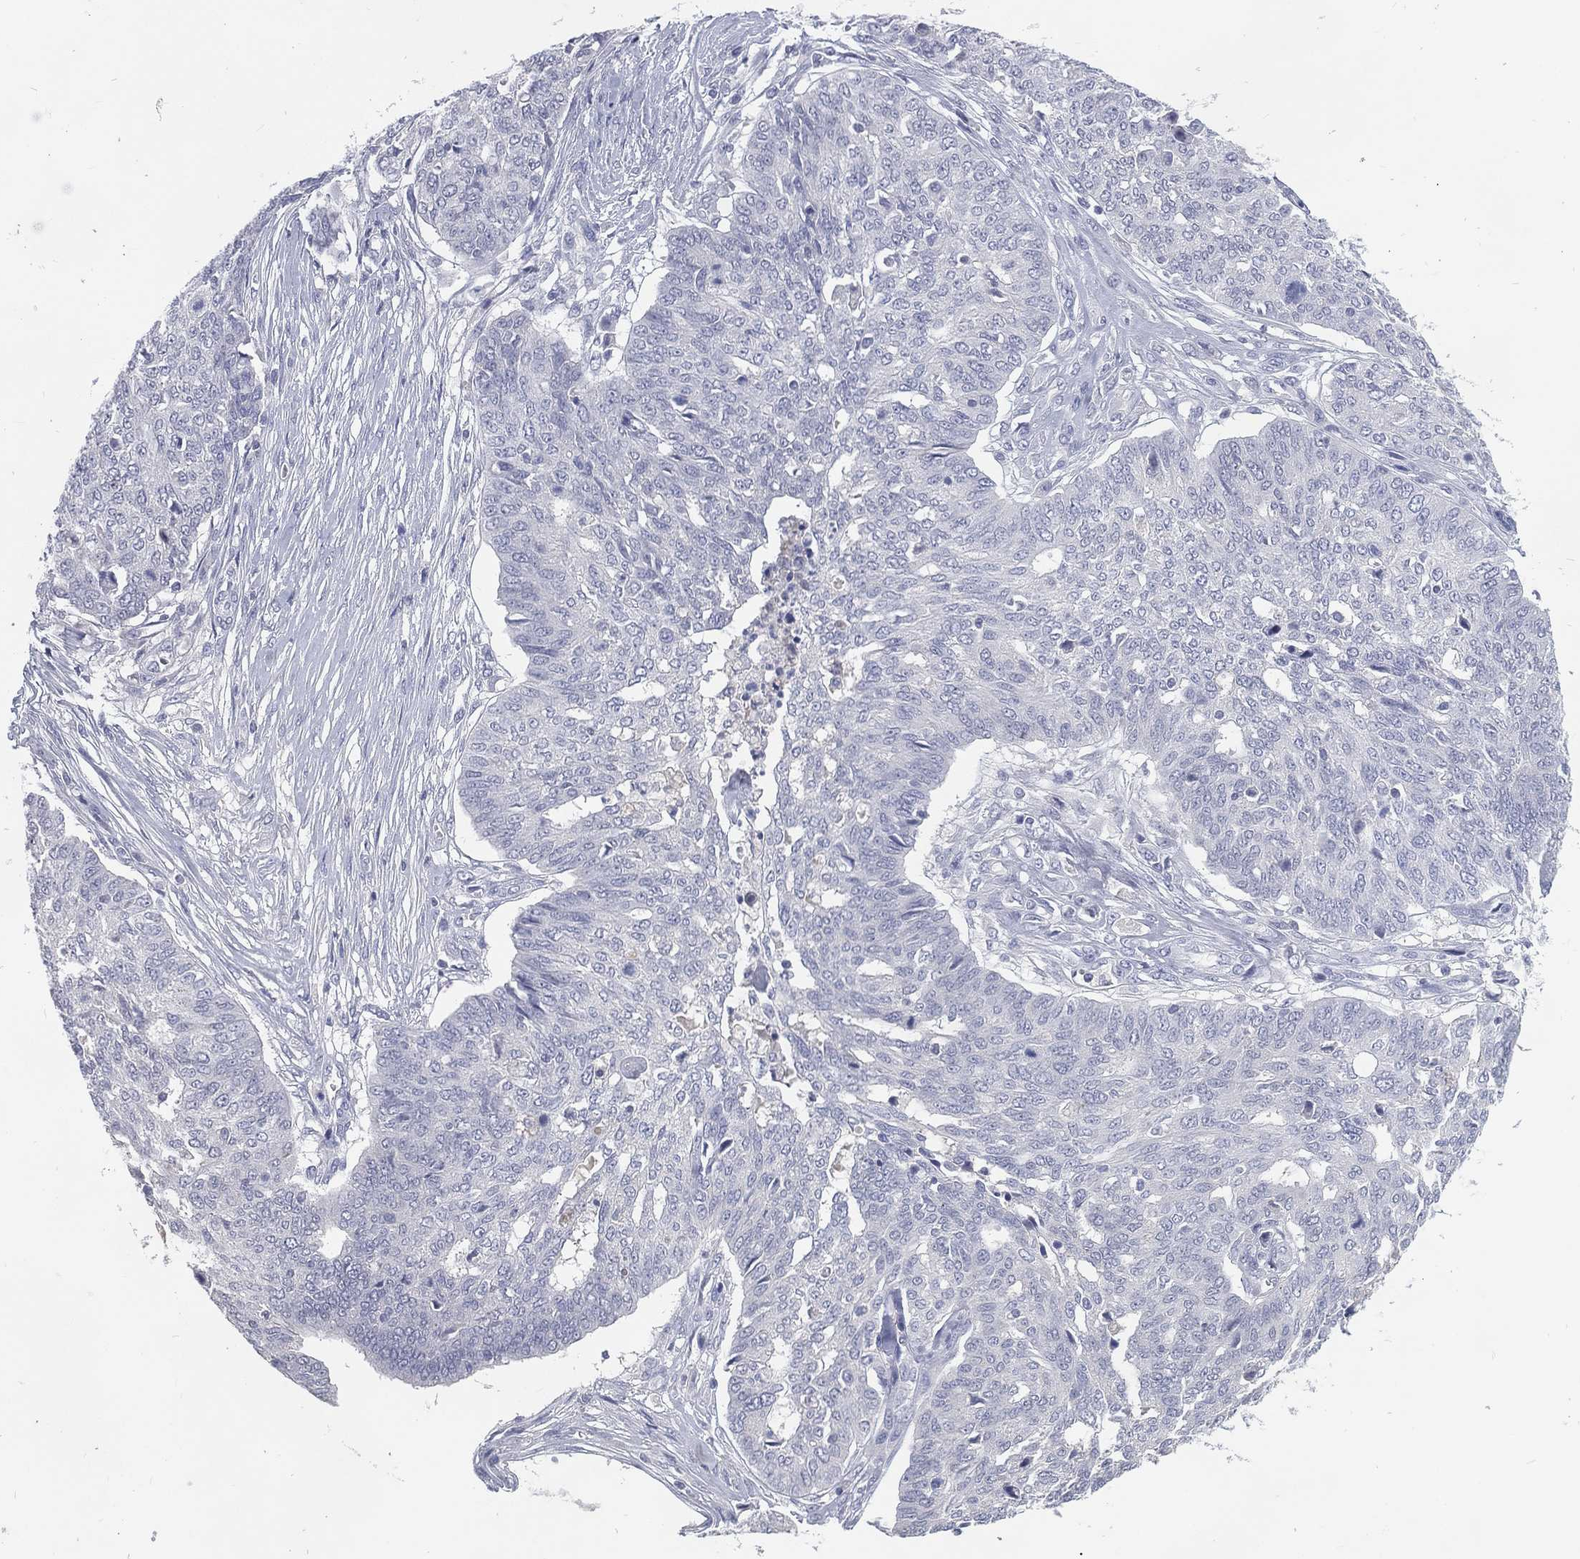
{"staining": {"intensity": "negative", "quantity": "none", "location": "none"}, "tissue": "ovarian cancer", "cell_type": "Tumor cells", "image_type": "cancer", "snomed": [{"axis": "morphology", "description": "Cystadenocarcinoma, serous, NOS"}, {"axis": "topography", "description": "Ovary"}], "caption": "This is an IHC image of human ovarian cancer. There is no positivity in tumor cells.", "gene": "KRT35", "patient": {"sex": "female", "age": 67}}